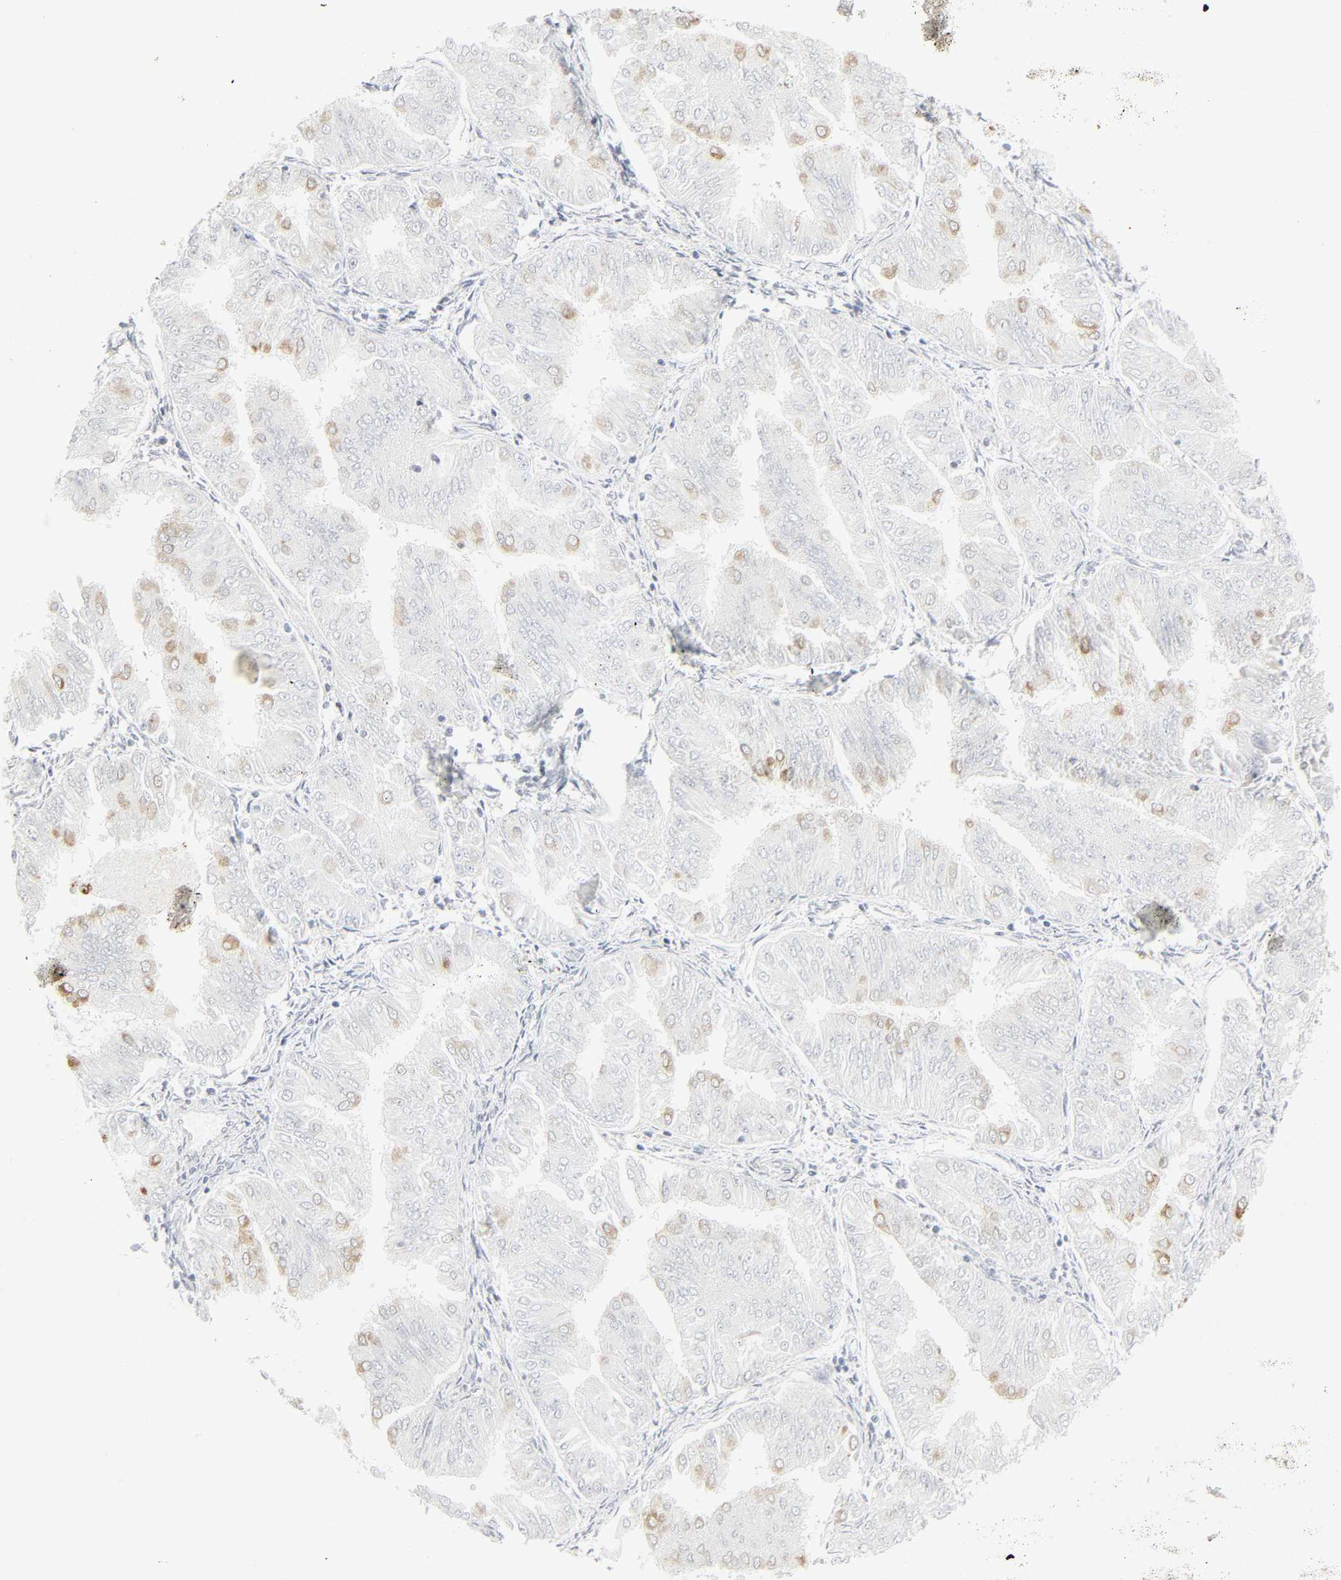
{"staining": {"intensity": "moderate", "quantity": "<25%", "location": "cytoplasmic/membranous"}, "tissue": "endometrial cancer", "cell_type": "Tumor cells", "image_type": "cancer", "snomed": [{"axis": "morphology", "description": "Adenocarcinoma, NOS"}, {"axis": "topography", "description": "Endometrium"}], "caption": "DAB (3,3'-diaminobenzidine) immunohistochemical staining of endometrial adenocarcinoma exhibits moderate cytoplasmic/membranous protein staining in approximately <25% of tumor cells. Nuclei are stained in blue.", "gene": "ZBTB16", "patient": {"sex": "female", "age": 53}}